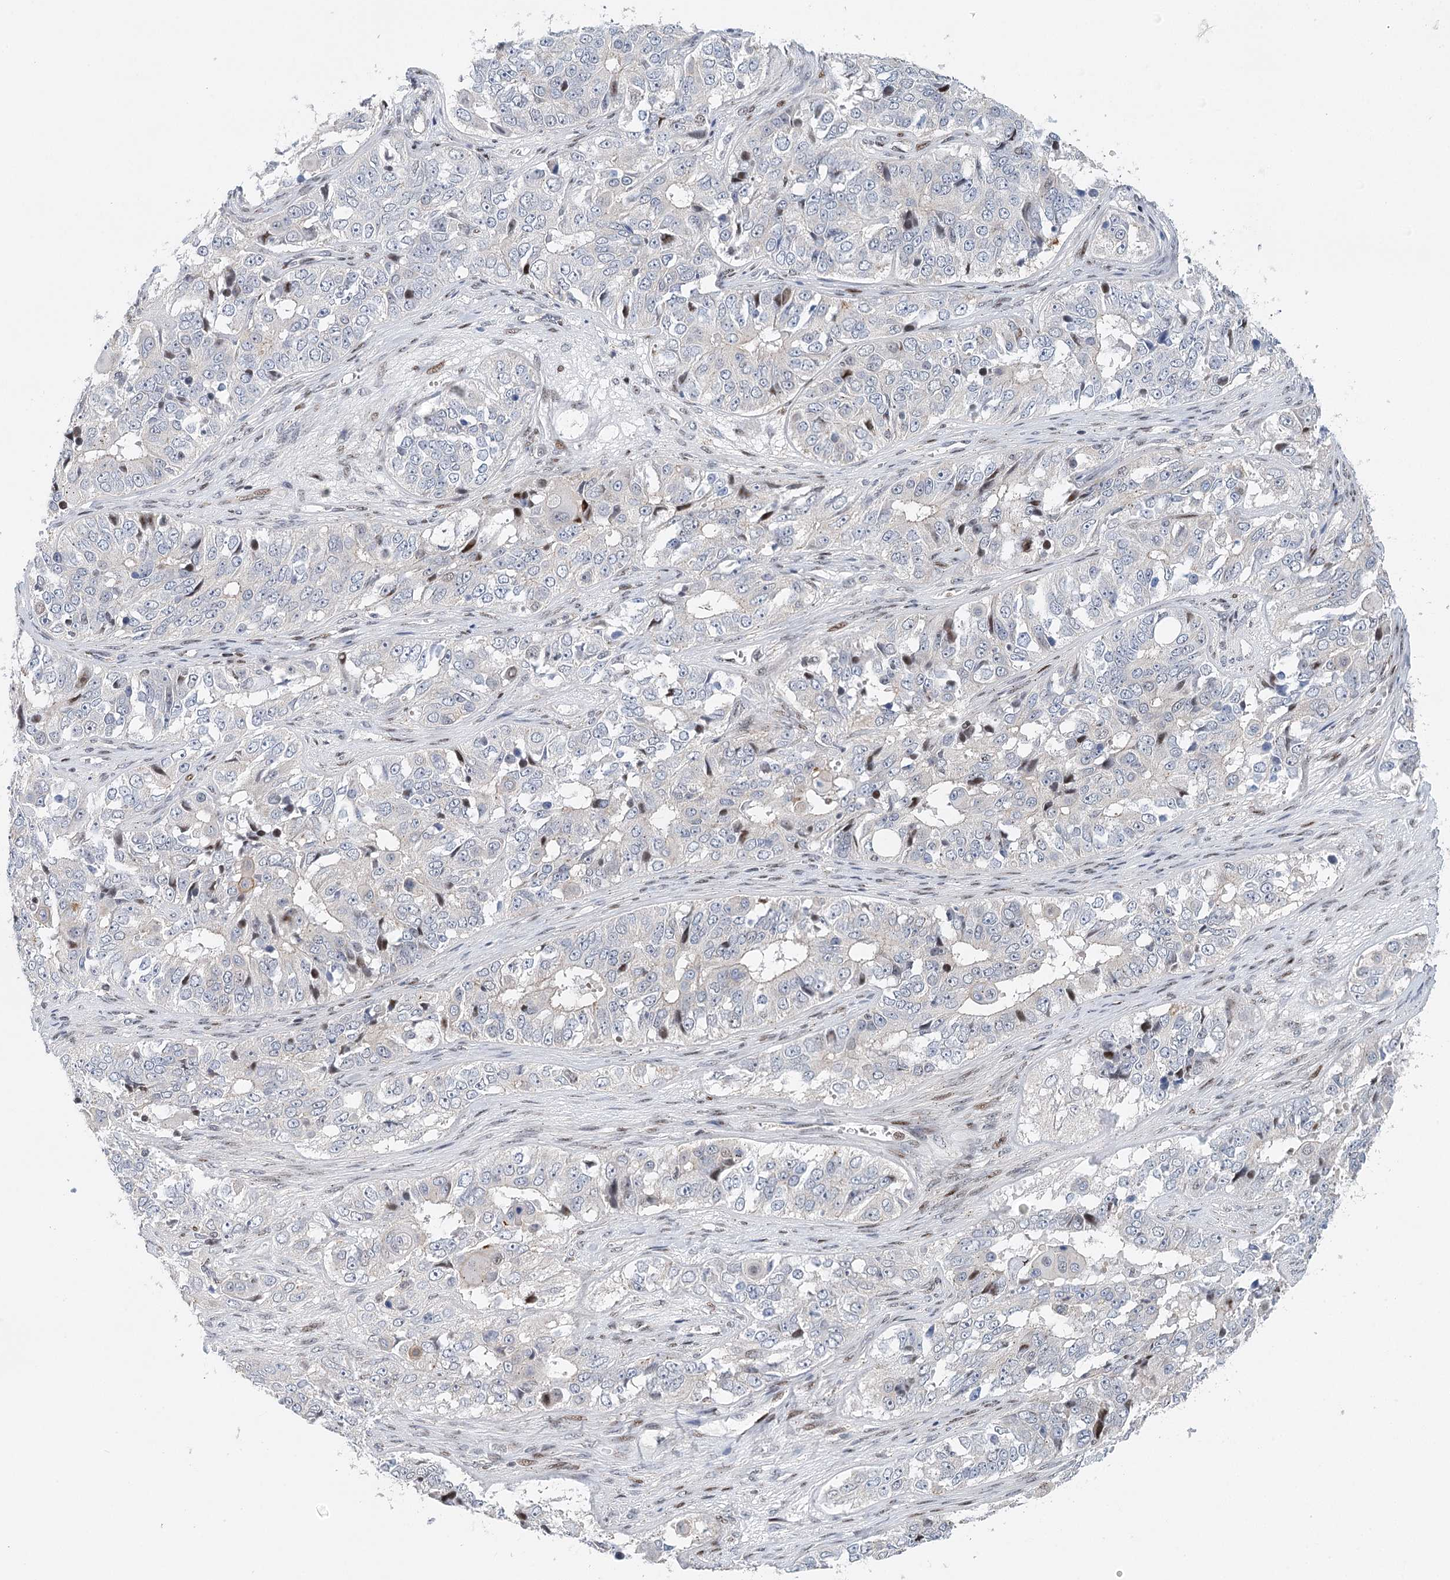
{"staining": {"intensity": "negative", "quantity": "none", "location": "none"}, "tissue": "ovarian cancer", "cell_type": "Tumor cells", "image_type": "cancer", "snomed": [{"axis": "morphology", "description": "Carcinoma, endometroid"}, {"axis": "topography", "description": "Ovary"}], "caption": "A histopathology image of ovarian cancer (endometroid carcinoma) stained for a protein displays no brown staining in tumor cells.", "gene": "CAMTA1", "patient": {"sex": "female", "age": 51}}